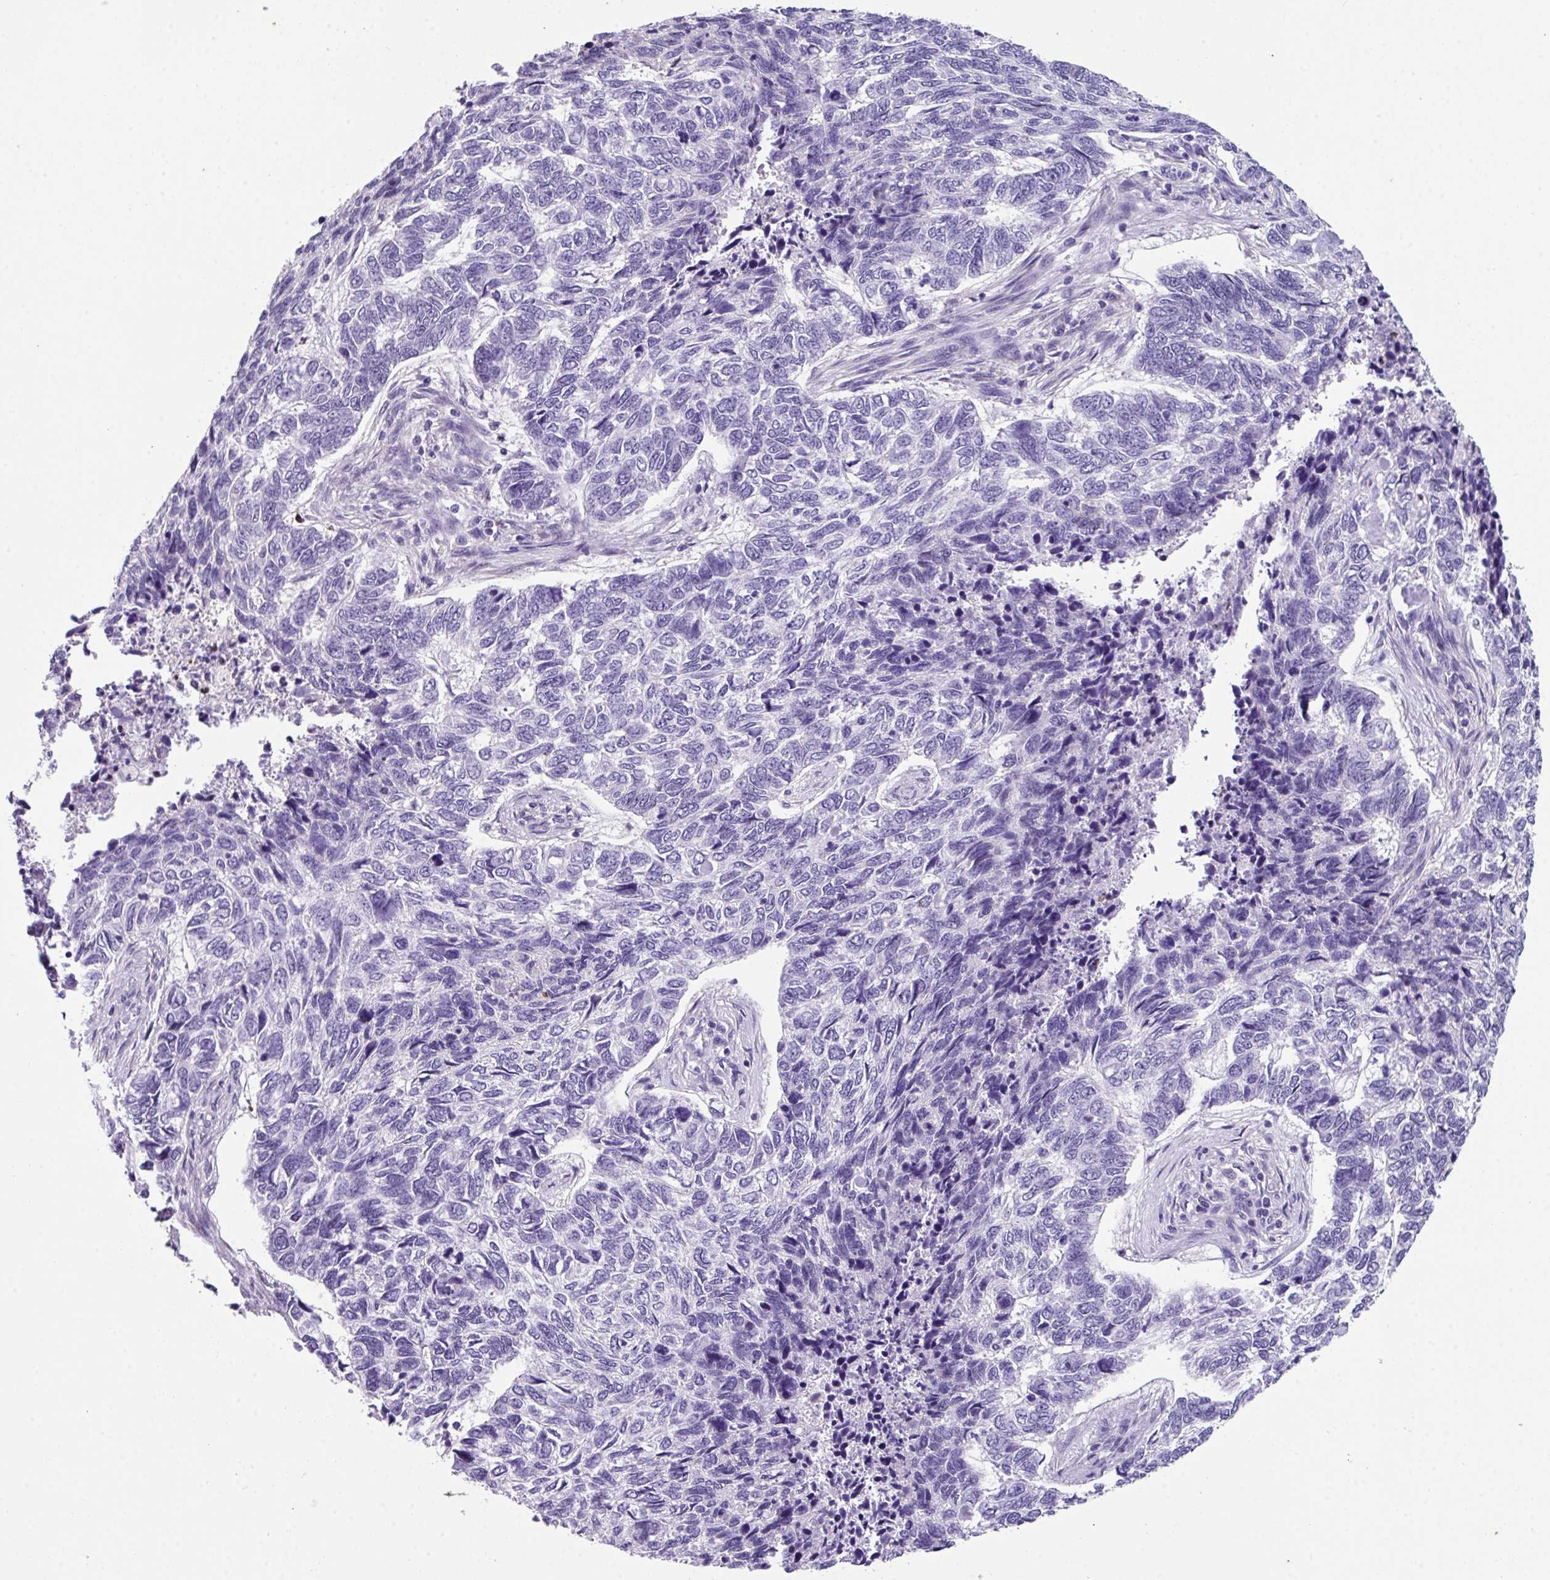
{"staining": {"intensity": "negative", "quantity": "none", "location": "none"}, "tissue": "skin cancer", "cell_type": "Tumor cells", "image_type": "cancer", "snomed": [{"axis": "morphology", "description": "Basal cell carcinoma"}, {"axis": "topography", "description": "Skin"}], "caption": "High power microscopy image of an immunohistochemistry (IHC) micrograph of basal cell carcinoma (skin), revealing no significant expression in tumor cells.", "gene": "ZFP3", "patient": {"sex": "female", "age": 65}}